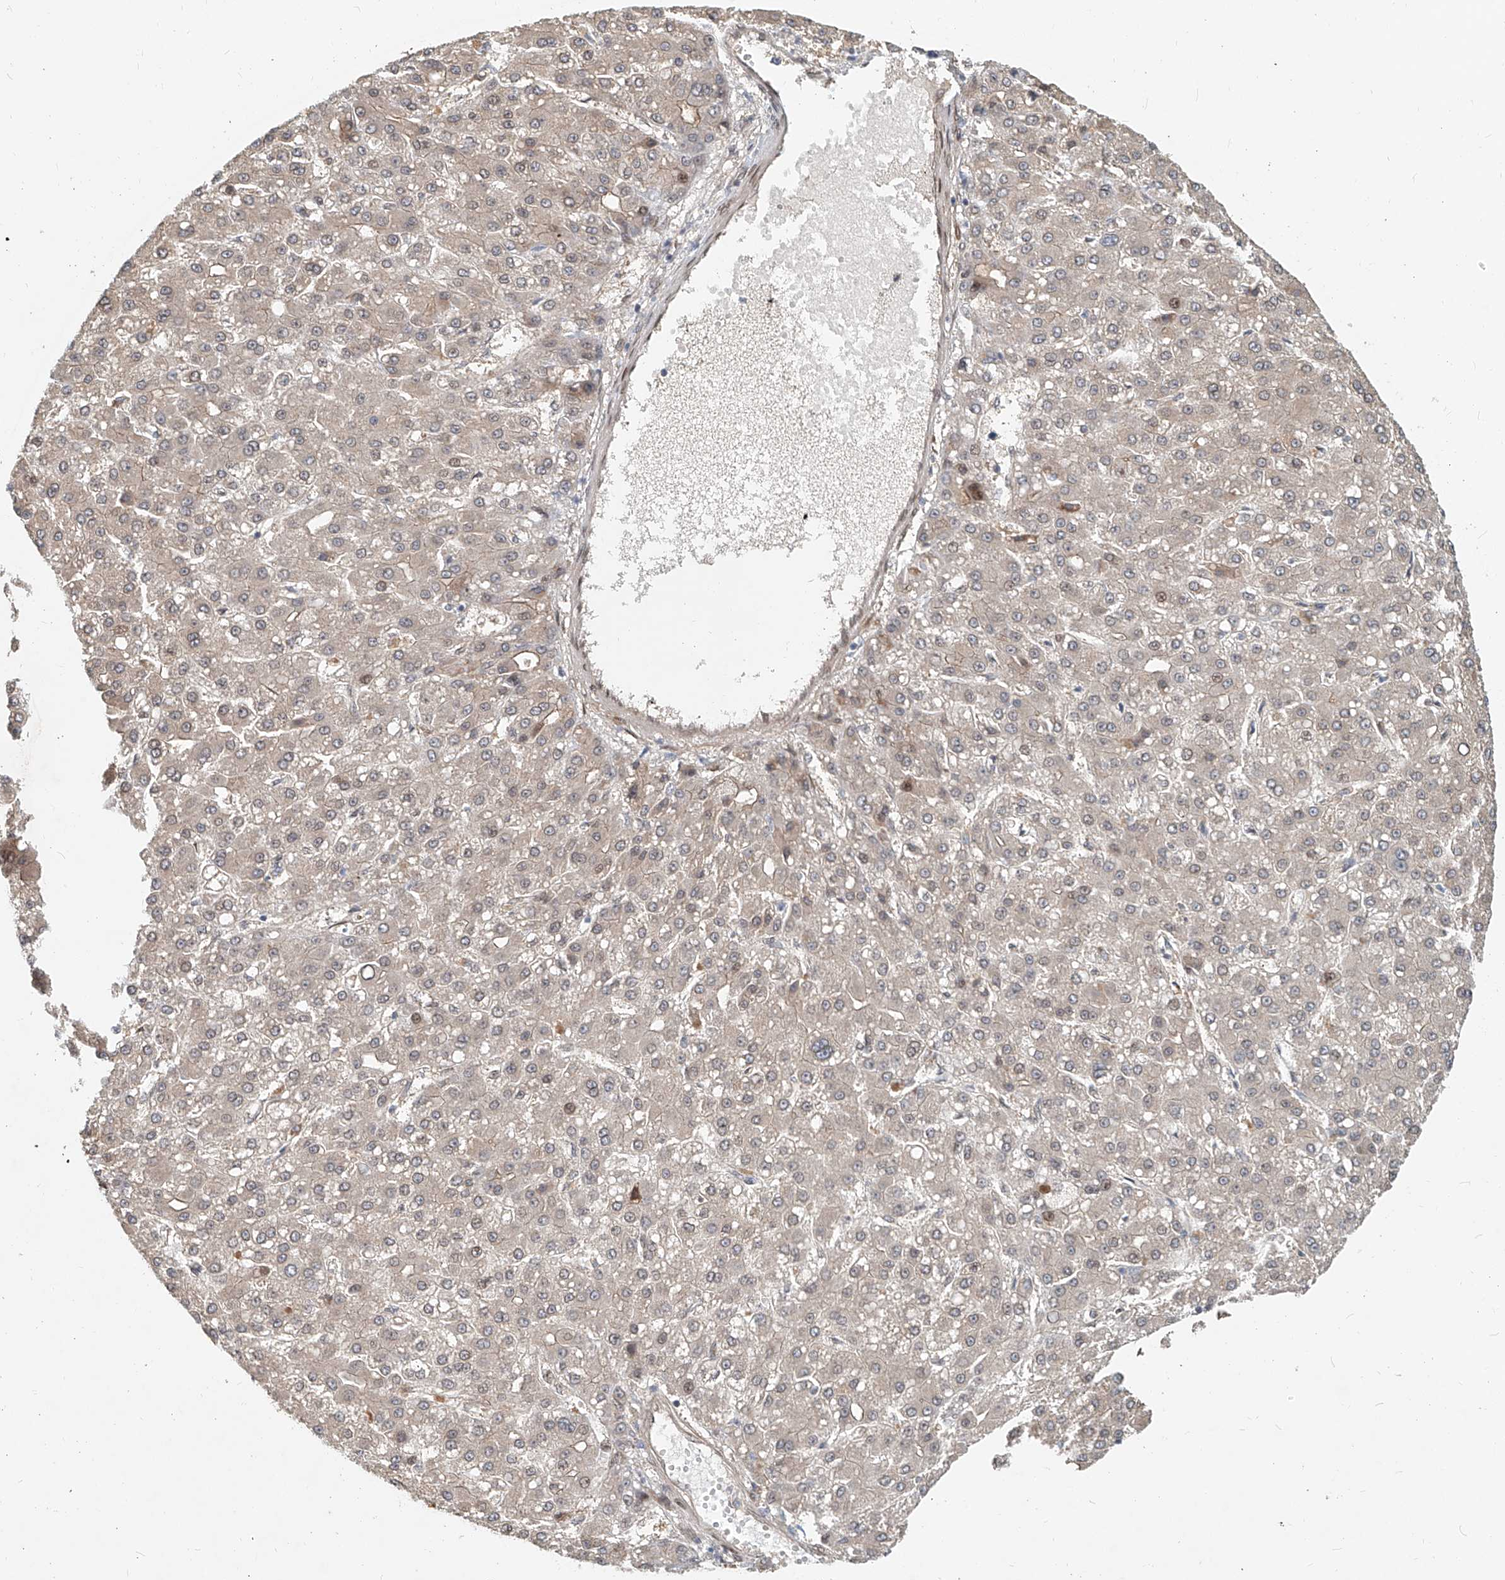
{"staining": {"intensity": "negative", "quantity": "none", "location": "none"}, "tissue": "liver cancer", "cell_type": "Tumor cells", "image_type": "cancer", "snomed": [{"axis": "morphology", "description": "Carcinoma, Hepatocellular, NOS"}, {"axis": "topography", "description": "Liver"}], "caption": "Immunohistochemistry photomicrograph of neoplastic tissue: liver cancer stained with DAB (3,3'-diaminobenzidine) exhibits no significant protein positivity in tumor cells.", "gene": "SASH1", "patient": {"sex": "male", "age": 67}}